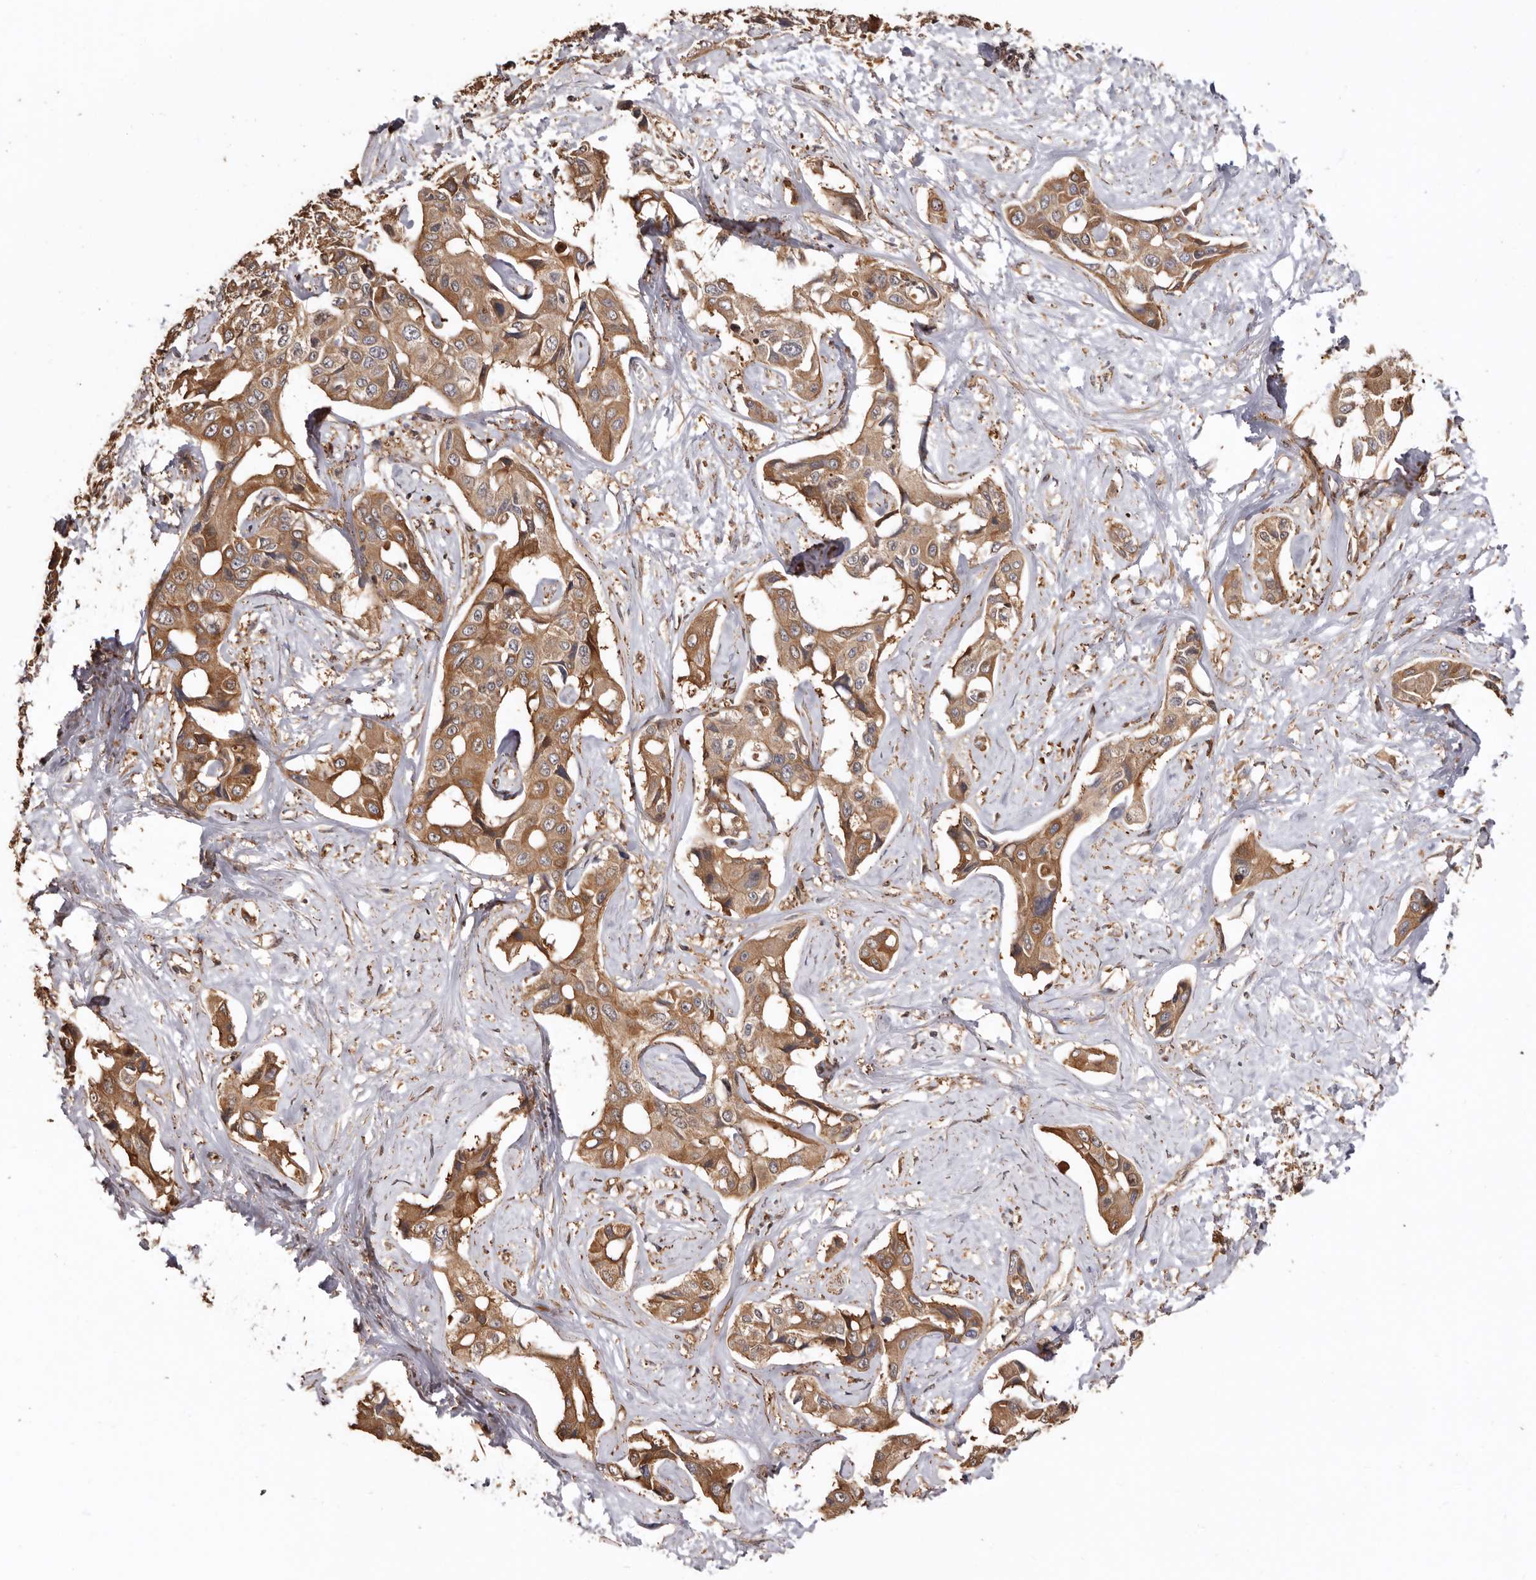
{"staining": {"intensity": "moderate", "quantity": ">75%", "location": "cytoplasmic/membranous"}, "tissue": "liver cancer", "cell_type": "Tumor cells", "image_type": "cancer", "snomed": [{"axis": "morphology", "description": "Cholangiocarcinoma"}, {"axis": "topography", "description": "Liver"}], "caption": "Human liver cancer (cholangiocarcinoma) stained with a brown dye exhibits moderate cytoplasmic/membranous positive expression in about >75% of tumor cells.", "gene": "COQ8B", "patient": {"sex": "male", "age": 59}}